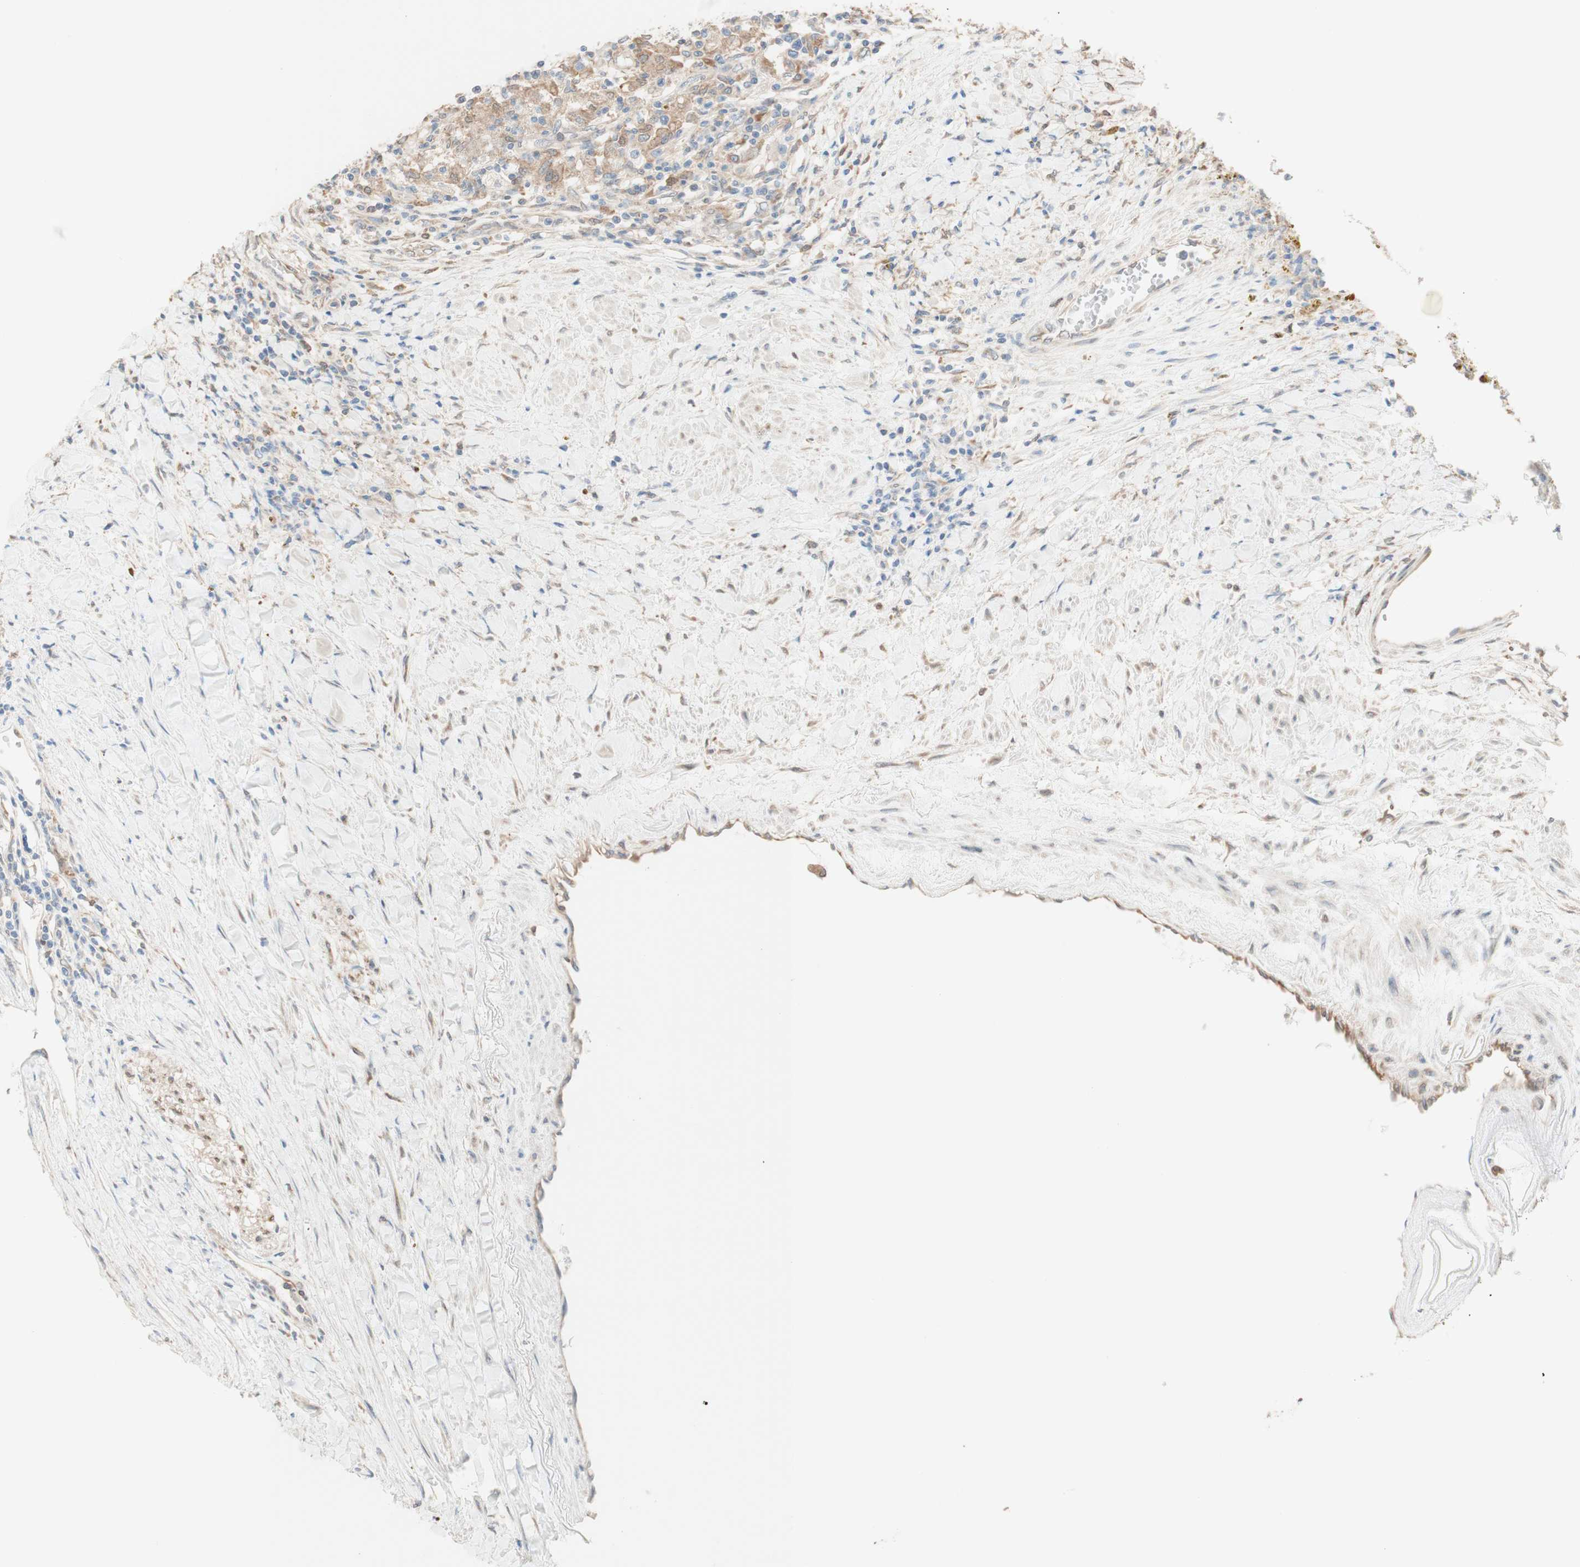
{"staining": {"intensity": "weak", "quantity": "25%-75%", "location": "cytoplasmic/membranous"}, "tissue": "renal cancer", "cell_type": "Tumor cells", "image_type": "cancer", "snomed": [{"axis": "morphology", "description": "Adenocarcinoma, NOS"}, {"axis": "topography", "description": "Kidney"}], "caption": "Protein staining of renal cancer (adenocarcinoma) tissue exhibits weak cytoplasmic/membranous staining in about 25%-75% of tumor cells. (DAB IHC, brown staining for protein, blue staining for nuclei).", "gene": "COMT", "patient": {"sex": "male", "age": 68}}